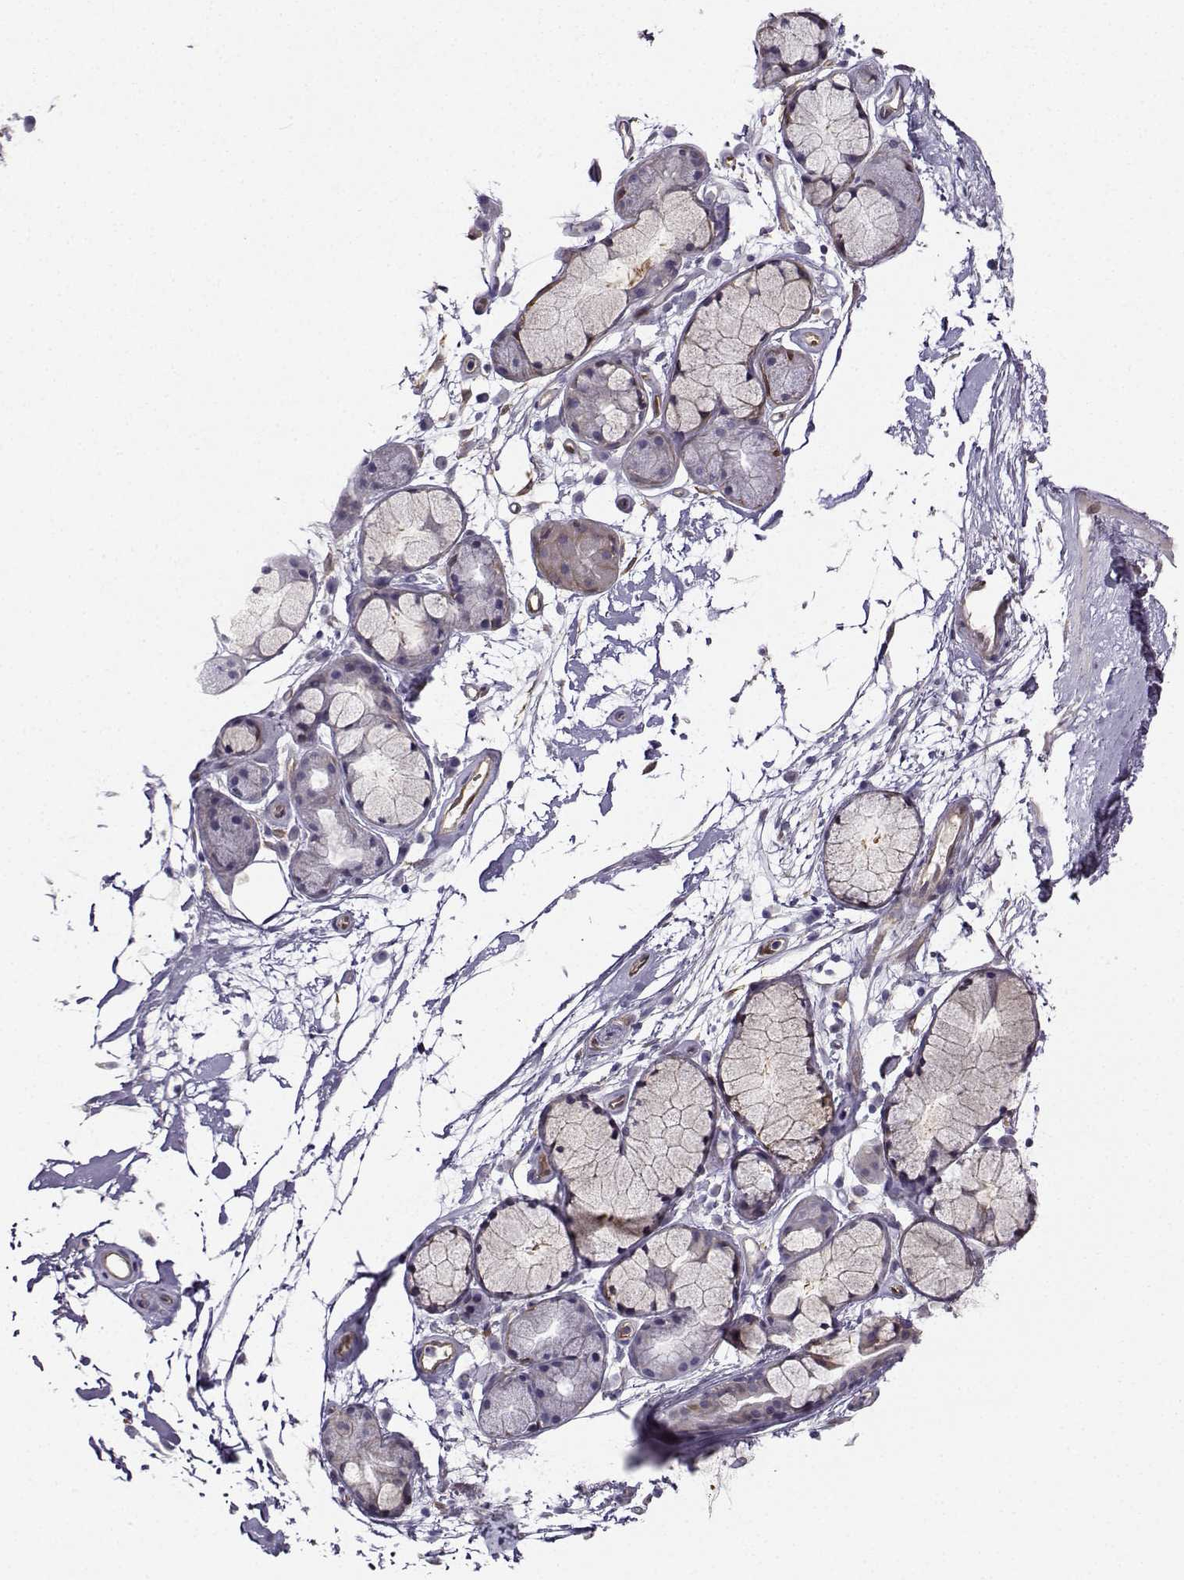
{"staining": {"intensity": "strong", "quantity": "25%-75%", "location": "cytoplasmic/membranous"}, "tissue": "adipose tissue", "cell_type": "Adipocytes", "image_type": "normal", "snomed": [{"axis": "morphology", "description": "Normal tissue, NOS"}, {"axis": "morphology", "description": "Squamous cell carcinoma, NOS"}, {"axis": "topography", "description": "Cartilage tissue"}, {"axis": "topography", "description": "Lung"}], "caption": "A high-resolution photomicrograph shows IHC staining of benign adipose tissue, which shows strong cytoplasmic/membranous positivity in approximately 25%-75% of adipocytes.", "gene": "NQO1", "patient": {"sex": "male", "age": 66}}